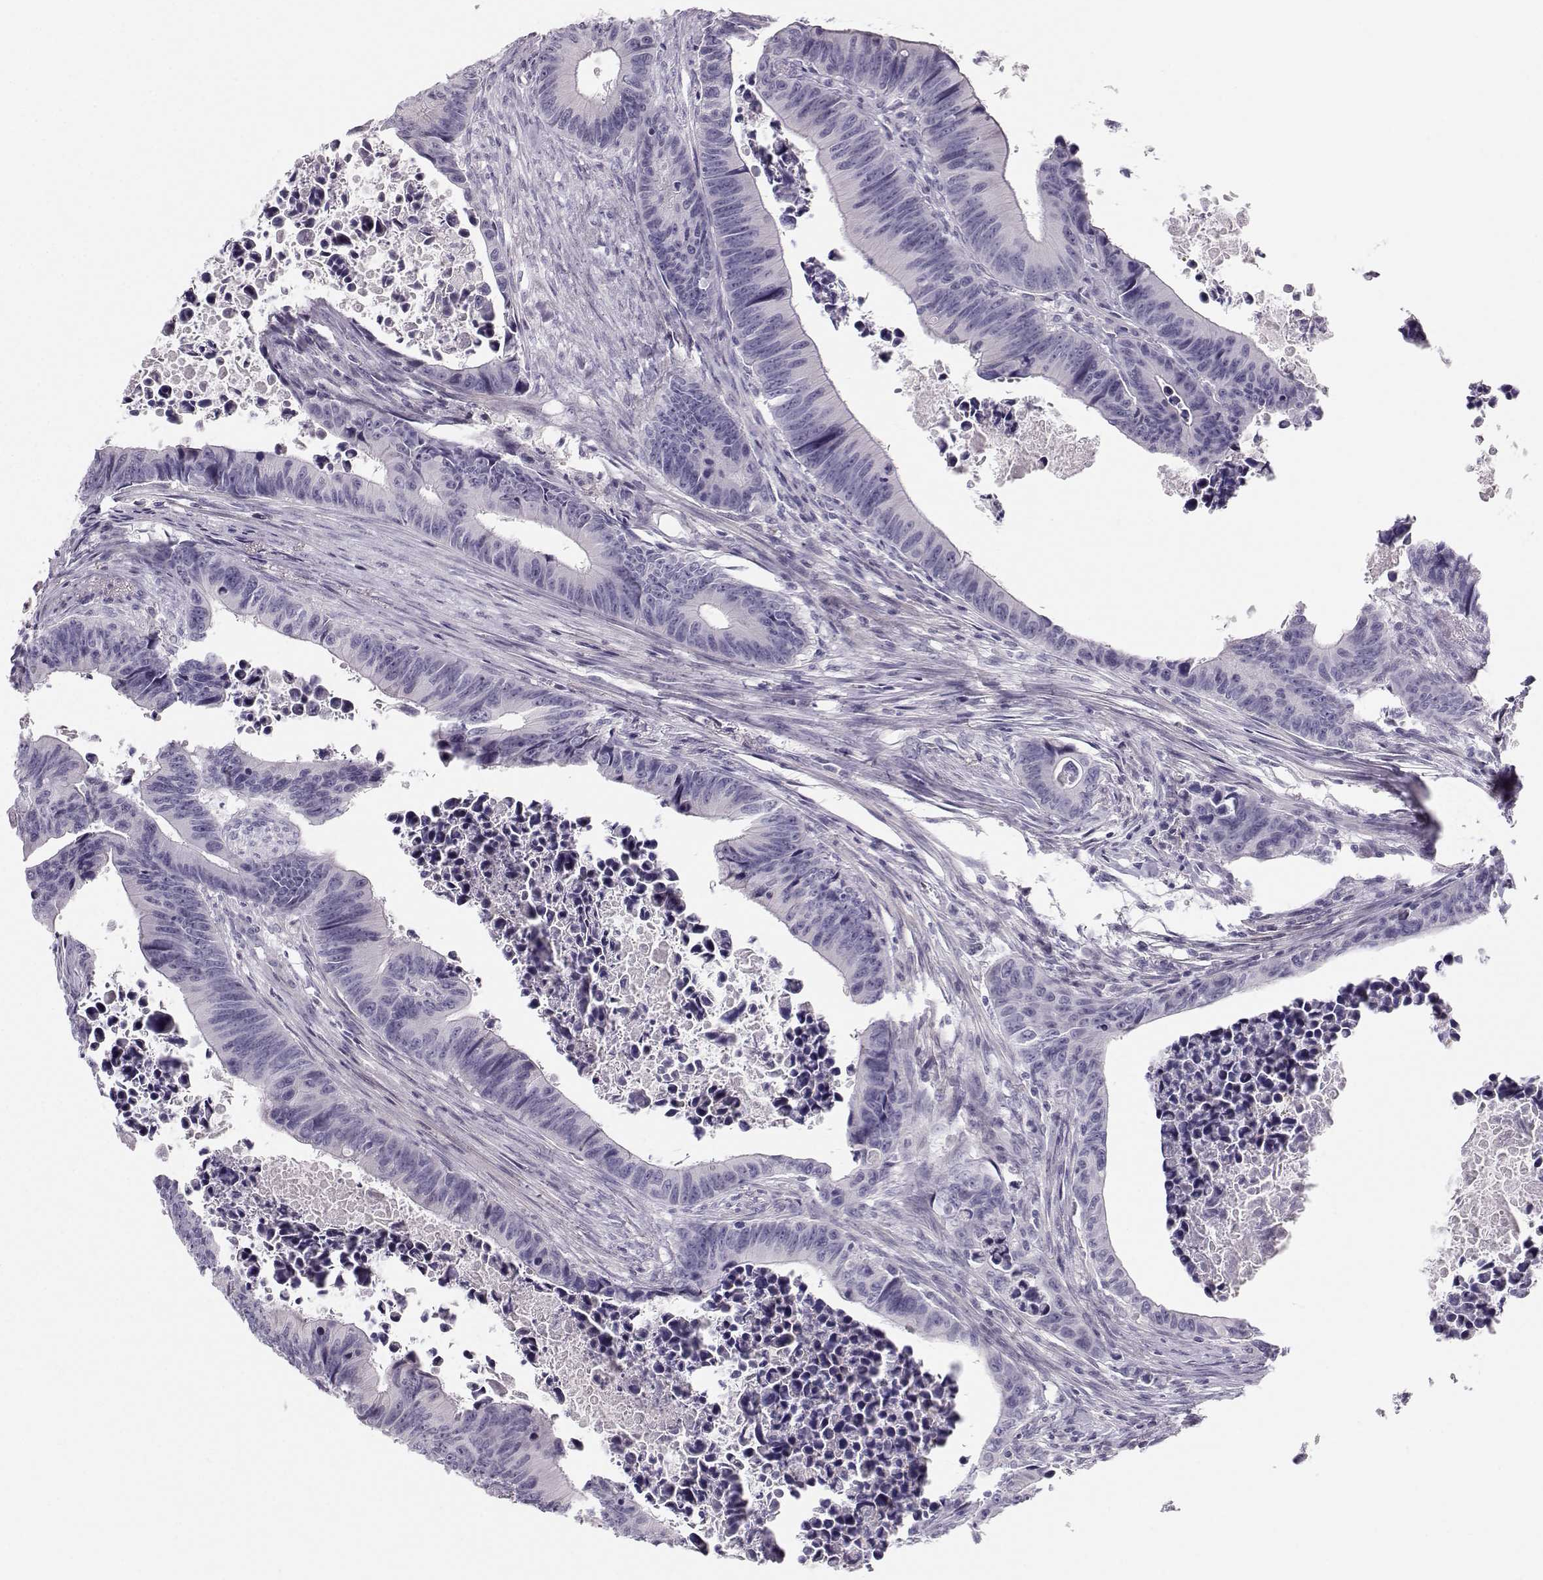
{"staining": {"intensity": "negative", "quantity": "none", "location": "none"}, "tissue": "colorectal cancer", "cell_type": "Tumor cells", "image_type": "cancer", "snomed": [{"axis": "morphology", "description": "Adenocarcinoma, NOS"}, {"axis": "topography", "description": "Colon"}], "caption": "Immunohistochemical staining of colorectal cancer reveals no significant expression in tumor cells.", "gene": "CASR", "patient": {"sex": "female", "age": 87}}